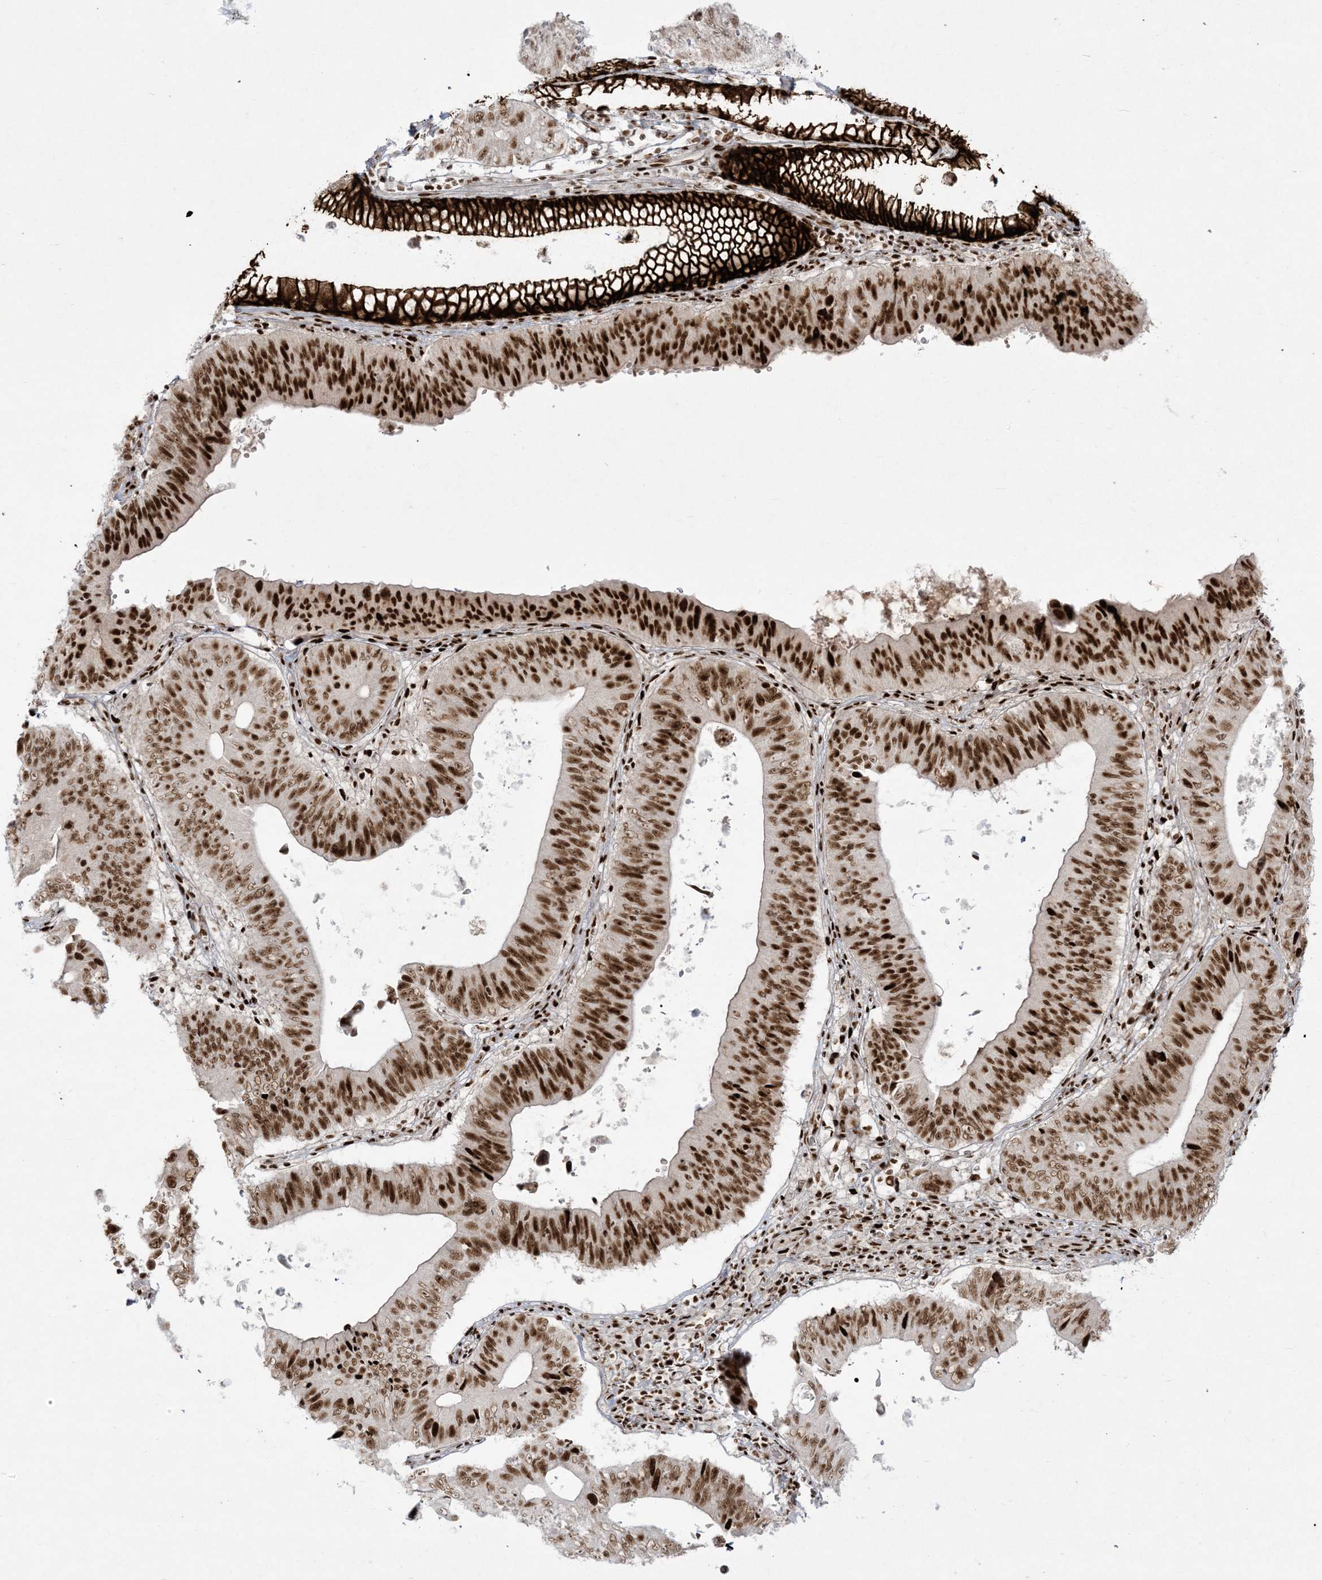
{"staining": {"intensity": "strong", "quantity": "25%-75%", "location": "nuclear"}, "tissue": "stomach cancer", "cell_type": "Tumor cells", "image_type": "cancer", "snomed": [{"axis": "morphology", "description": "Adenocarcinoma, NOS"}, {"axis": "topography", "description": "Stomach"}], "caption": "Stomach cancer (adenocarcinoma) stained with a protein marker exhibits strong staining in tumor cells.", "gene": "RBM10", "patient": {"sex": "male", "age": 59}}